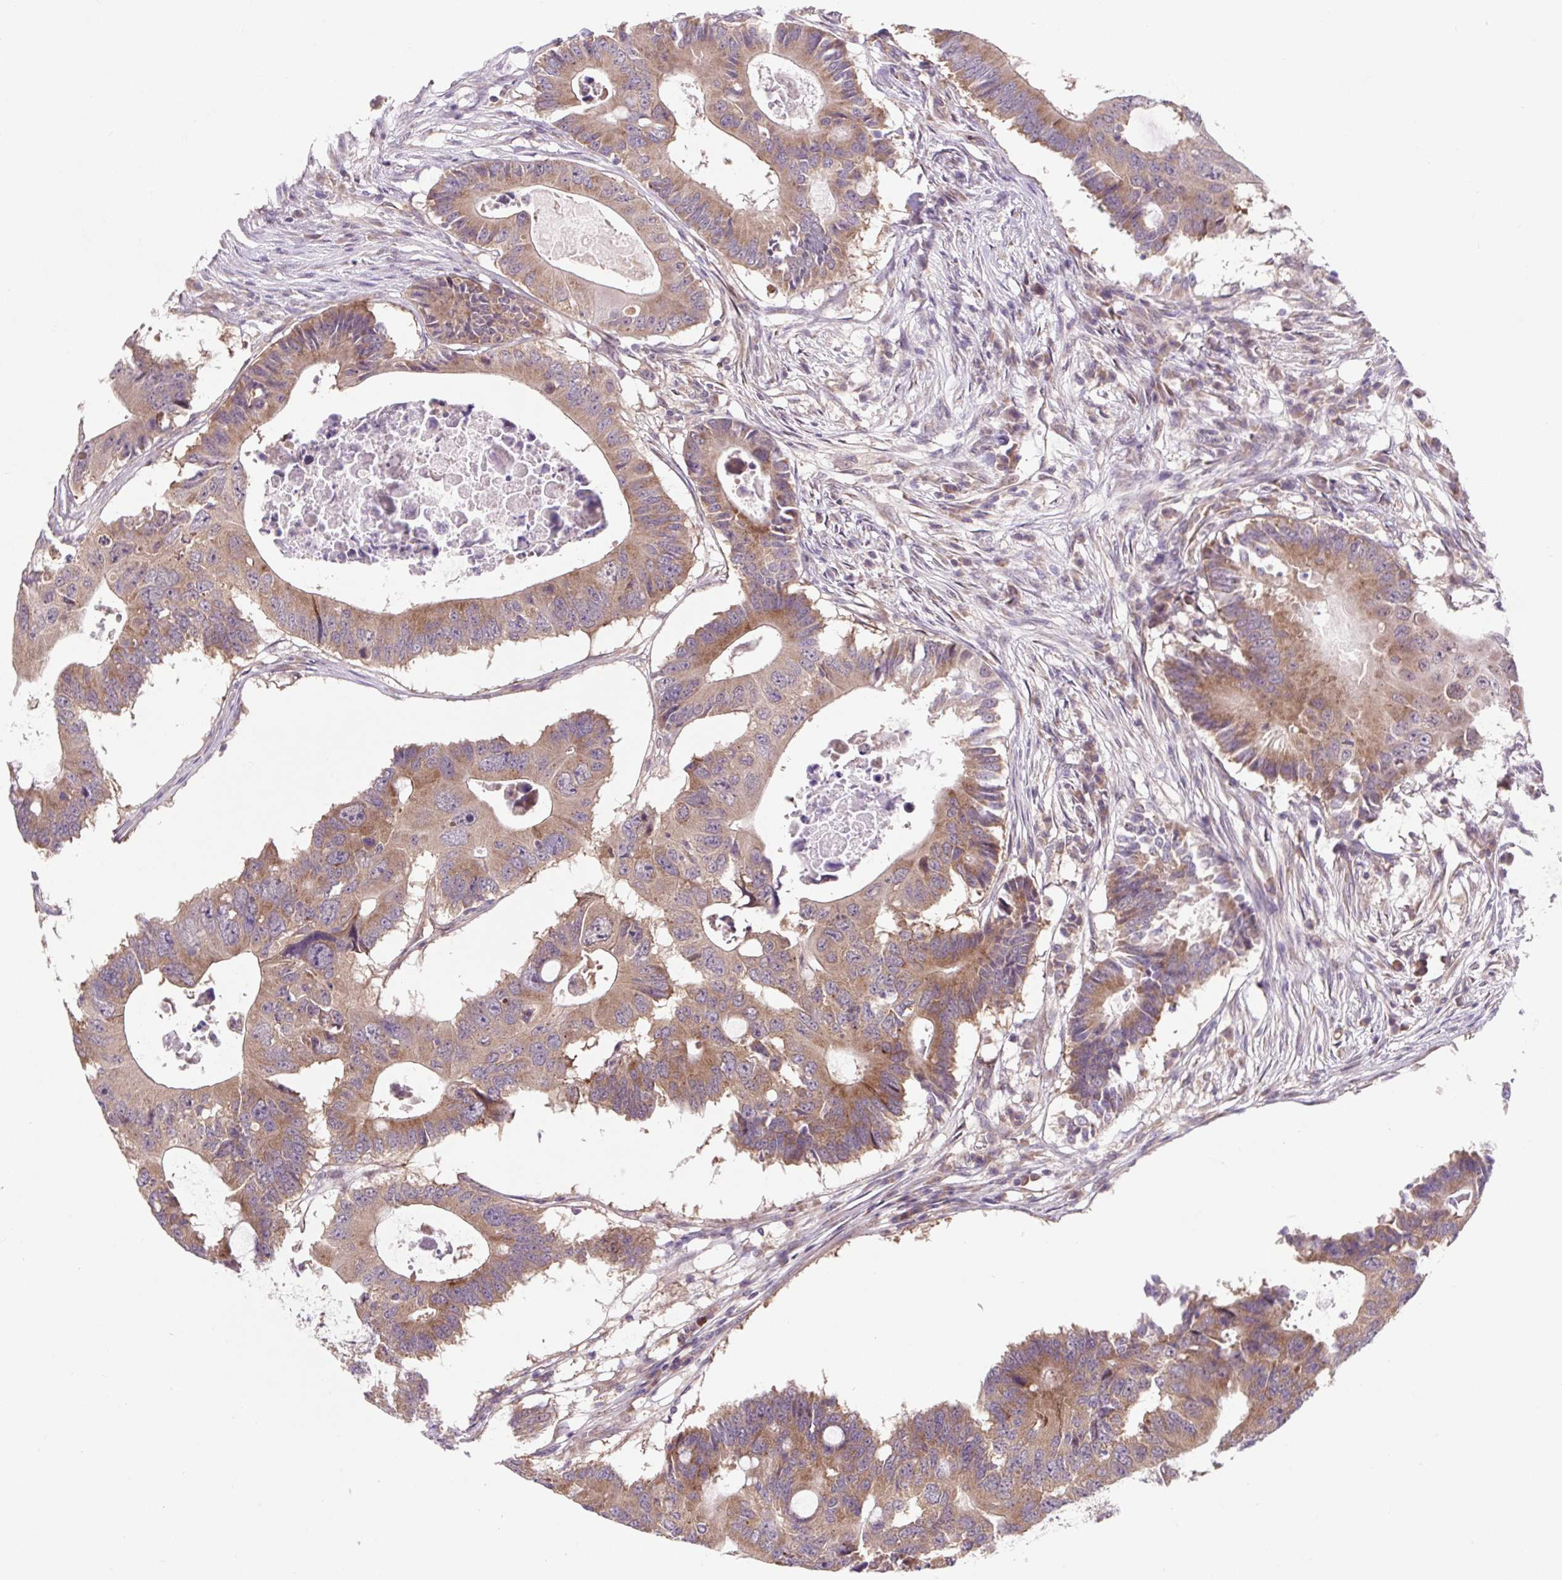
{"staining": {"intensity": "moderate", "quantity": ">75%", "location": "cytoplasmic/membranous"}, "tissue": "colorectal cancer", "cell_type": "Tumor cells", "image_type": "cancer", "snomed": [{"axis": "morphology", "description": "Adenocarcinoma, NOS"}, {"axis": "topography", "description": "Colon"}], "caption": "Brown immunohistochemical staining in adenocarcinoma (colorectal) displays moderate cytoplasmic/membranous expression in approximately >75% of tumor cells.", "gene": "HFE", "patient": {"sex": "male", "age": 71}}